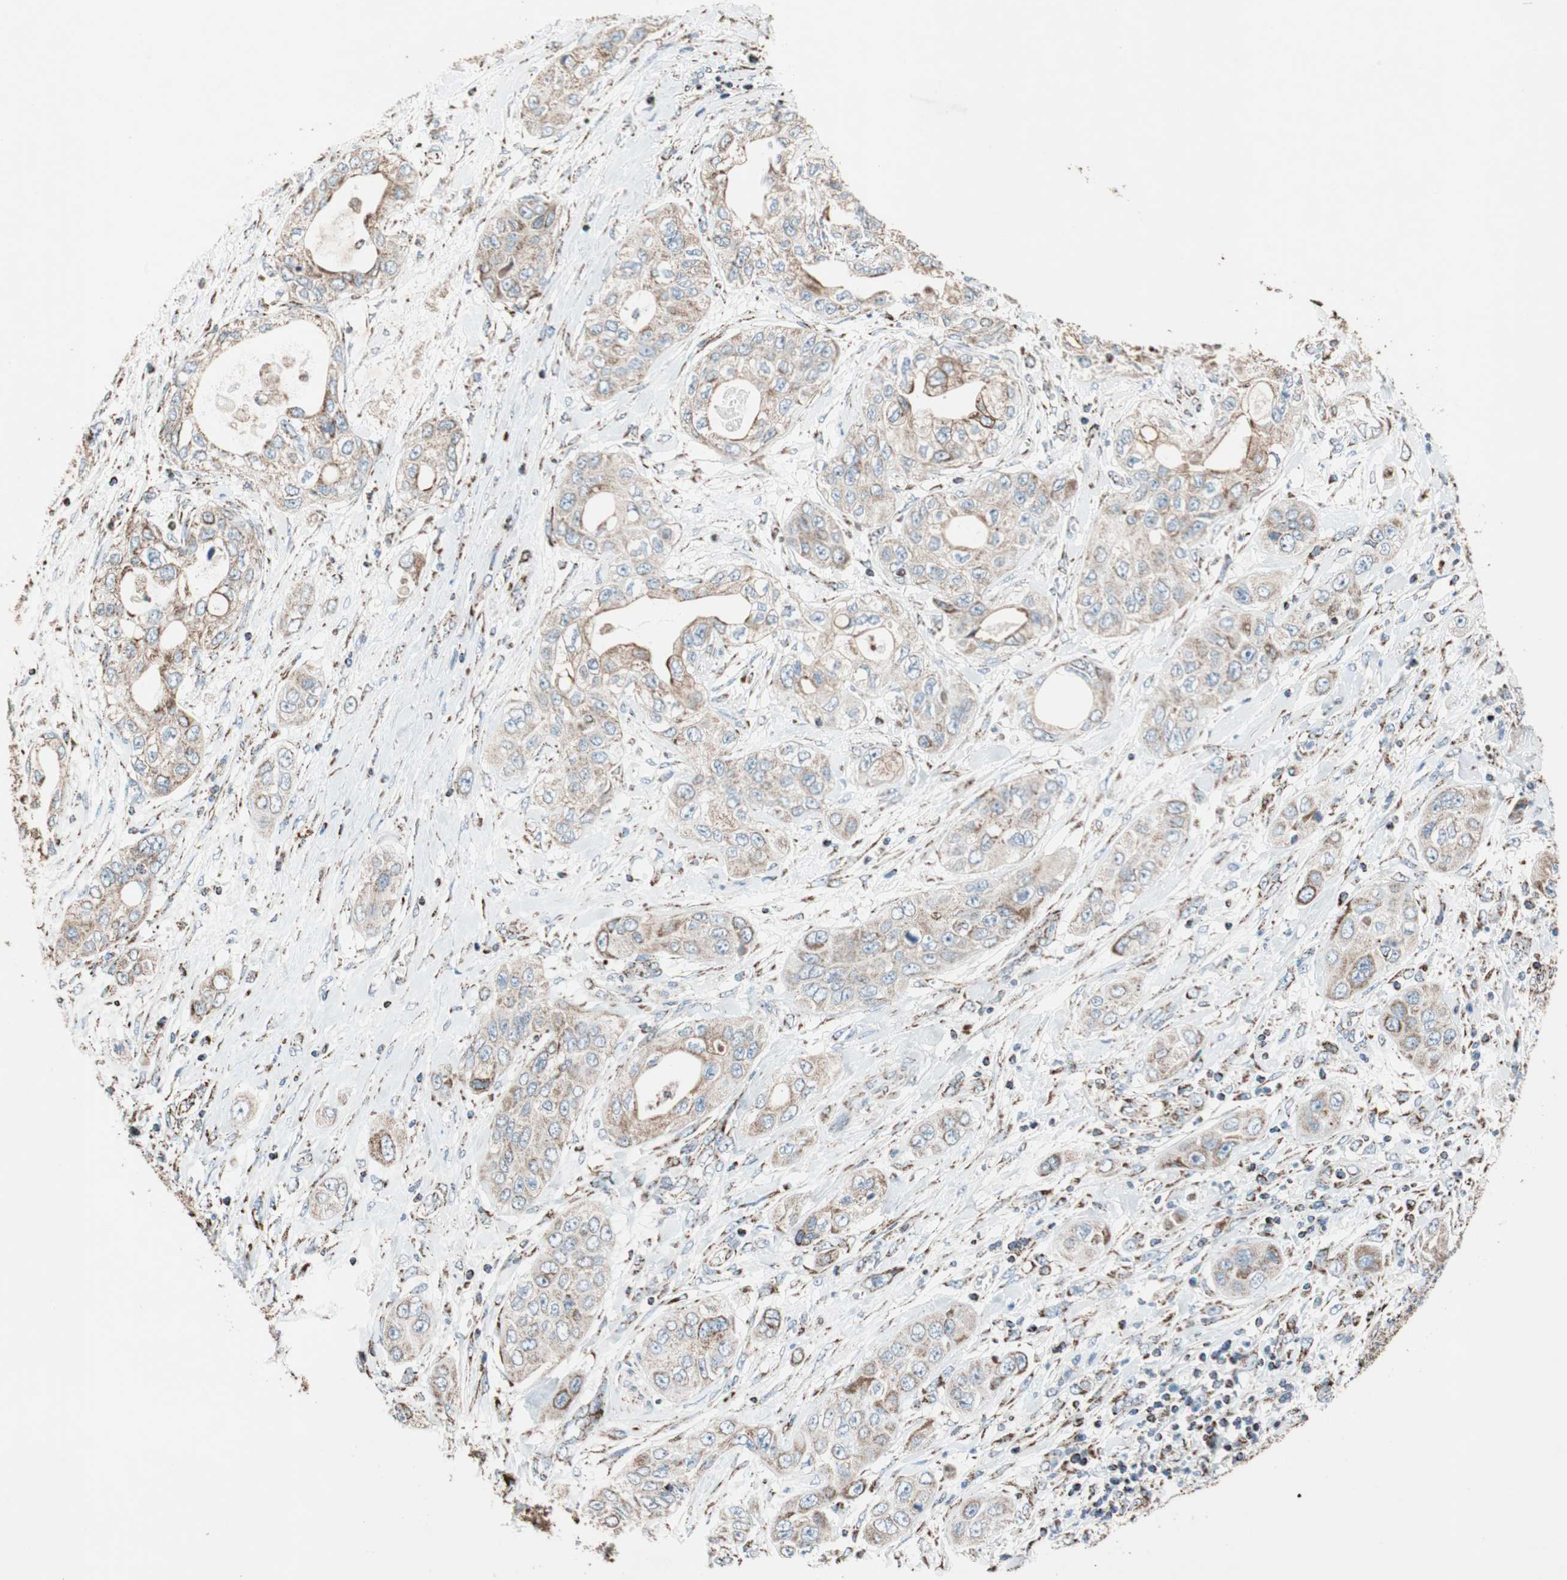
{"staining": {"intensity": "moderate", "quantity": ">75%", "location": "cytoplasmic/membranous"}, "tissue": "pancreatic cancer", "cell_type": "Tumor cells", "image_type": "cancer", "snomed": [{"axis": "morphology", "description": "Adenocarcinoma, NOS"}, {"axis": "topography", "description": "Pancreas"}], "caption": "IHC staining of adenocarcinoma (pancreatic), which displays medium levels of moderate cytoplasmic/membranous positivity in approximately >75% of tumor cells indicating moderate cytoplasmic/membranous protein positivity. The staining was performed using DAB (brown) for protein detection and nuclei were counterstained in hematoxylin (blue).", "gene": "PCSK4", "patient": {"sex": "female", "age": 70}}